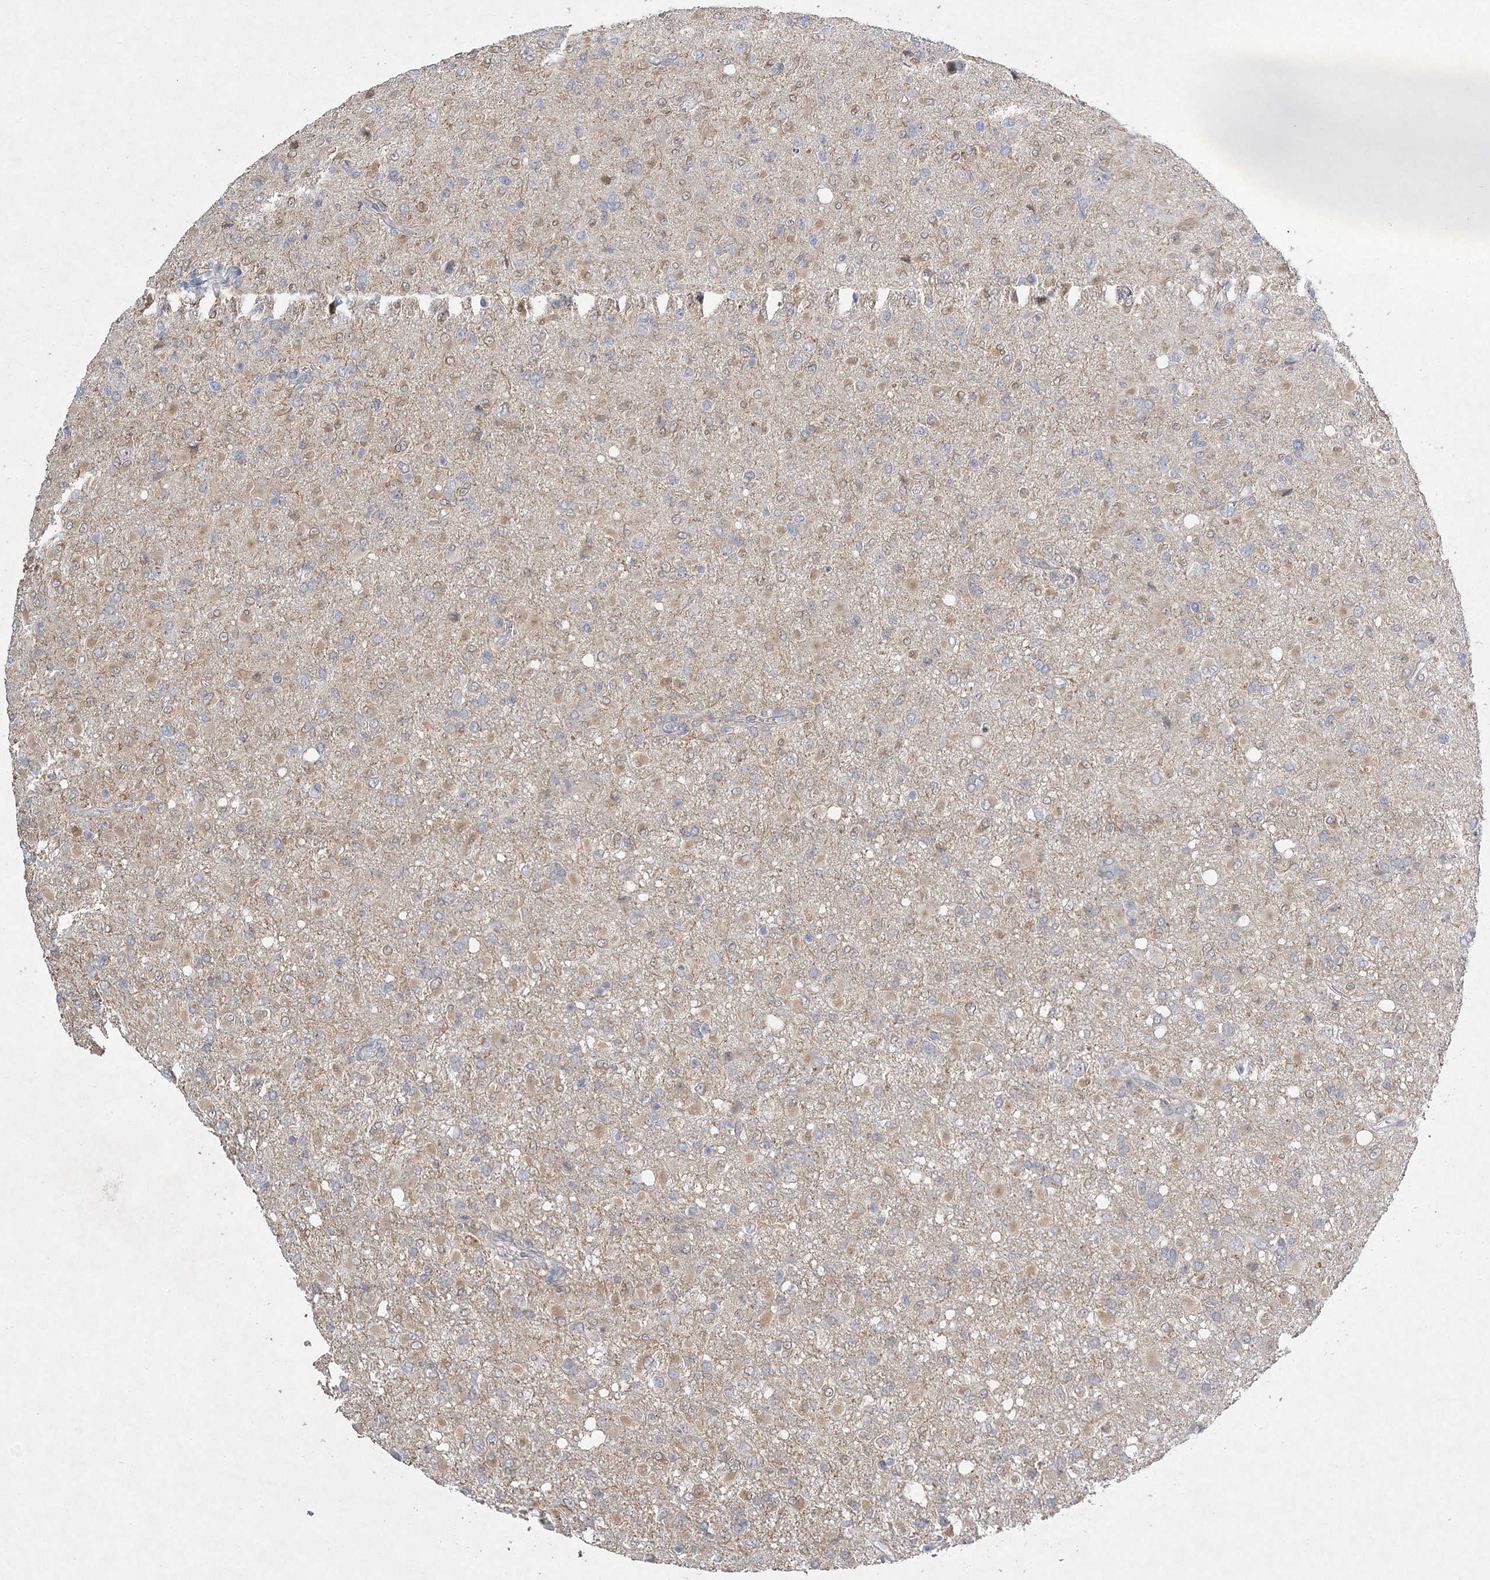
{"staining": {"intensity": "negative", "quantity": "none", "location": "none"}, "tissue": "glioma", "cell_type": "Tumor cells", "image_type": "cancer", "snomed": [{"axis": "morphology", "description": "Glioma, malignant, High grade"}, {"axis": "topography", "description": "Brain"}], "caption": "Immunohistochemistry (IHC) of malignant glioma (high-grade) reveals no expression in tumor cells.", "gene": "MAT2B", "patient": {"sex": "female", "age": 57}}